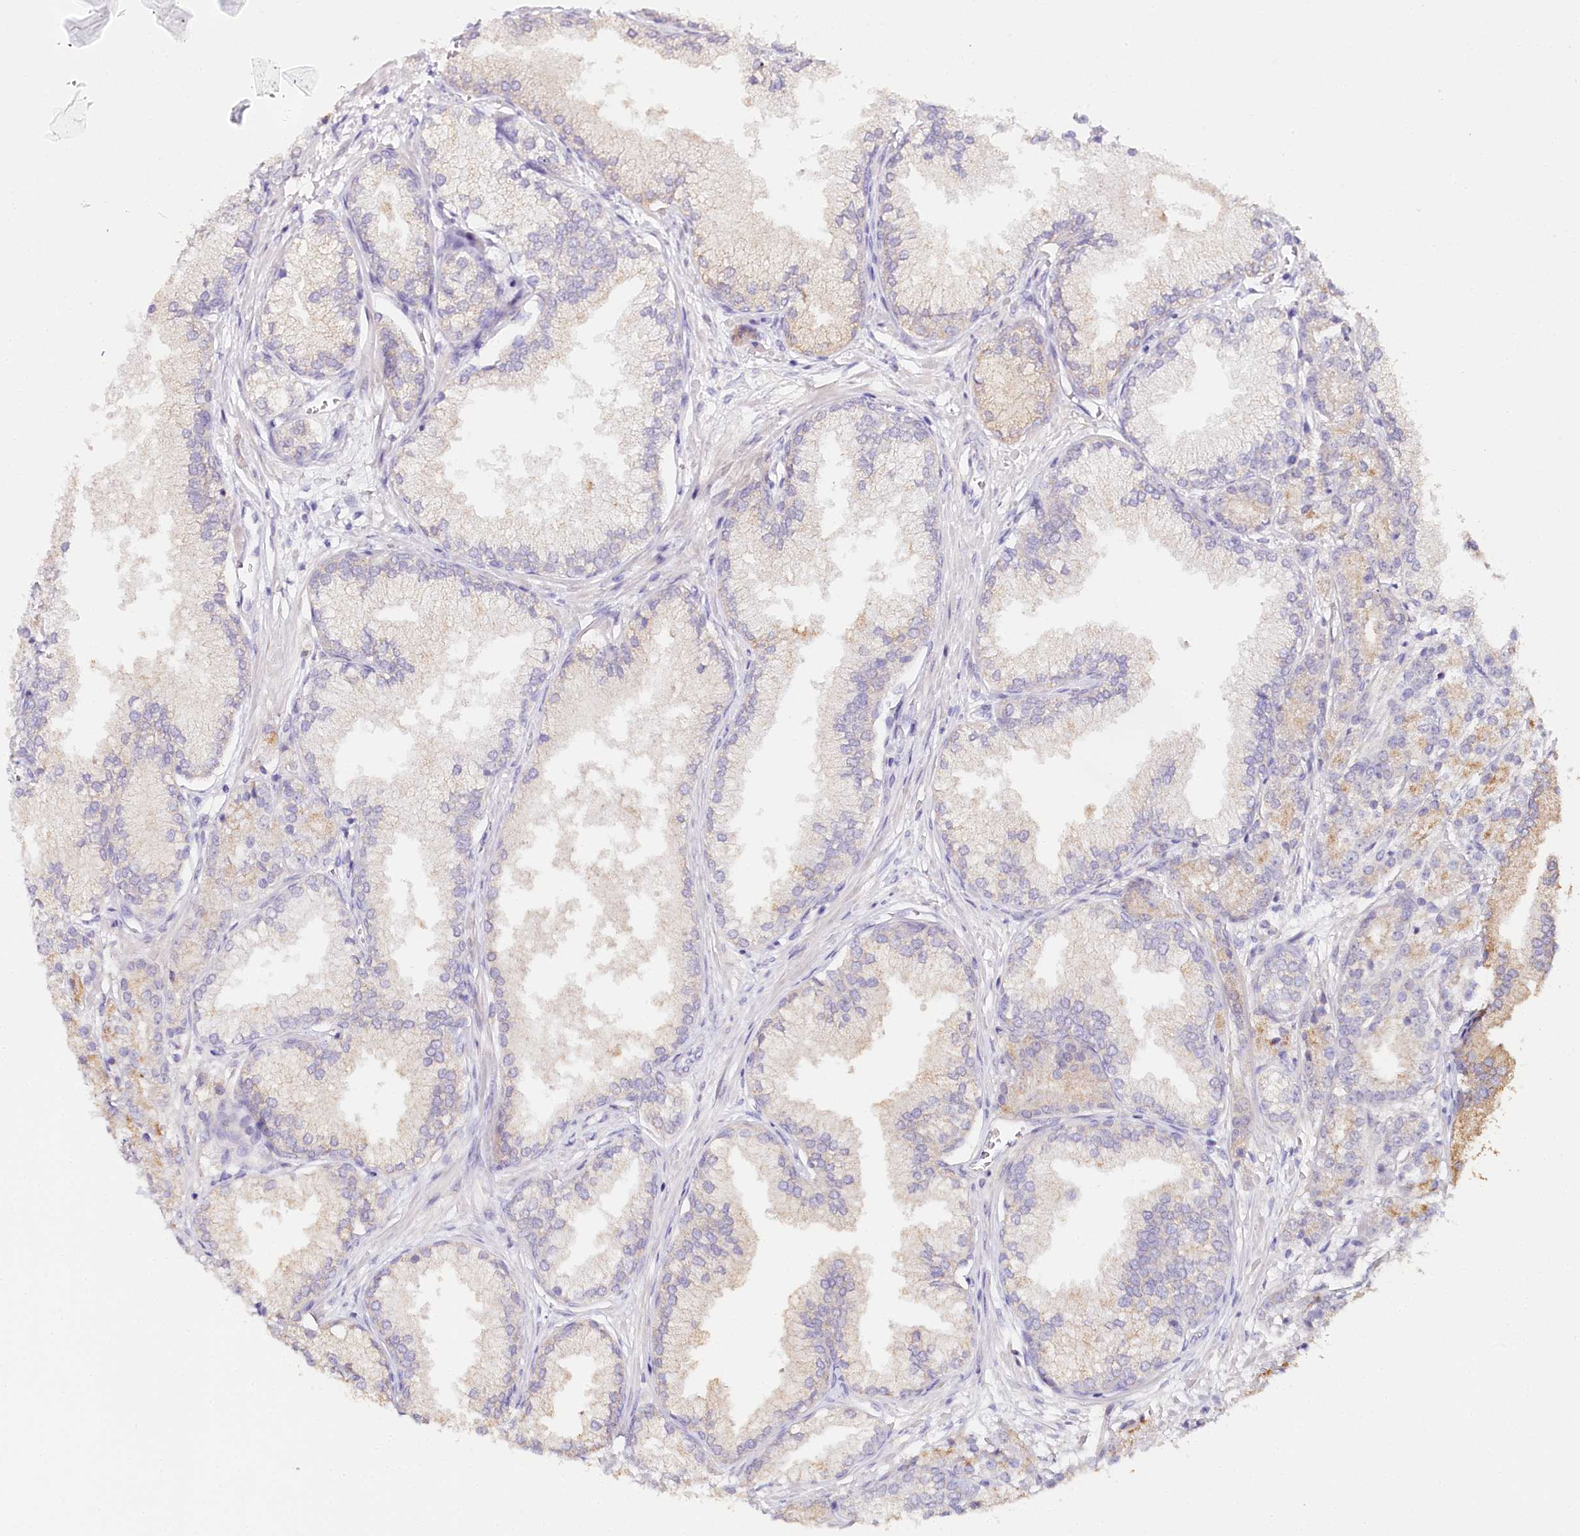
{"staining": {"intensity": "weak", "quantity": "<25%", "location": "cytoplasmic/membranous"}, "tissue": "prostate cancer", "cell_type": "Tumor cells", "image_type": "cancer", "snomed": [{"axis": "morphology", "description": "Adenocarcinoma, High grade"}, {"axis": "topography", "description": "Prostate"}], "caption": "There is no significant positivity in tumor cells of prostate high-grade adenocarcinoma. Brightfield microscopy of immunohistochemistry stained with DAB (3,3'-diaminobenzidine) (brown) and hematoxylin (blue), captured at high magnification.", "gene": "TP53", "patient": {"sex": "male", "age": 69}}